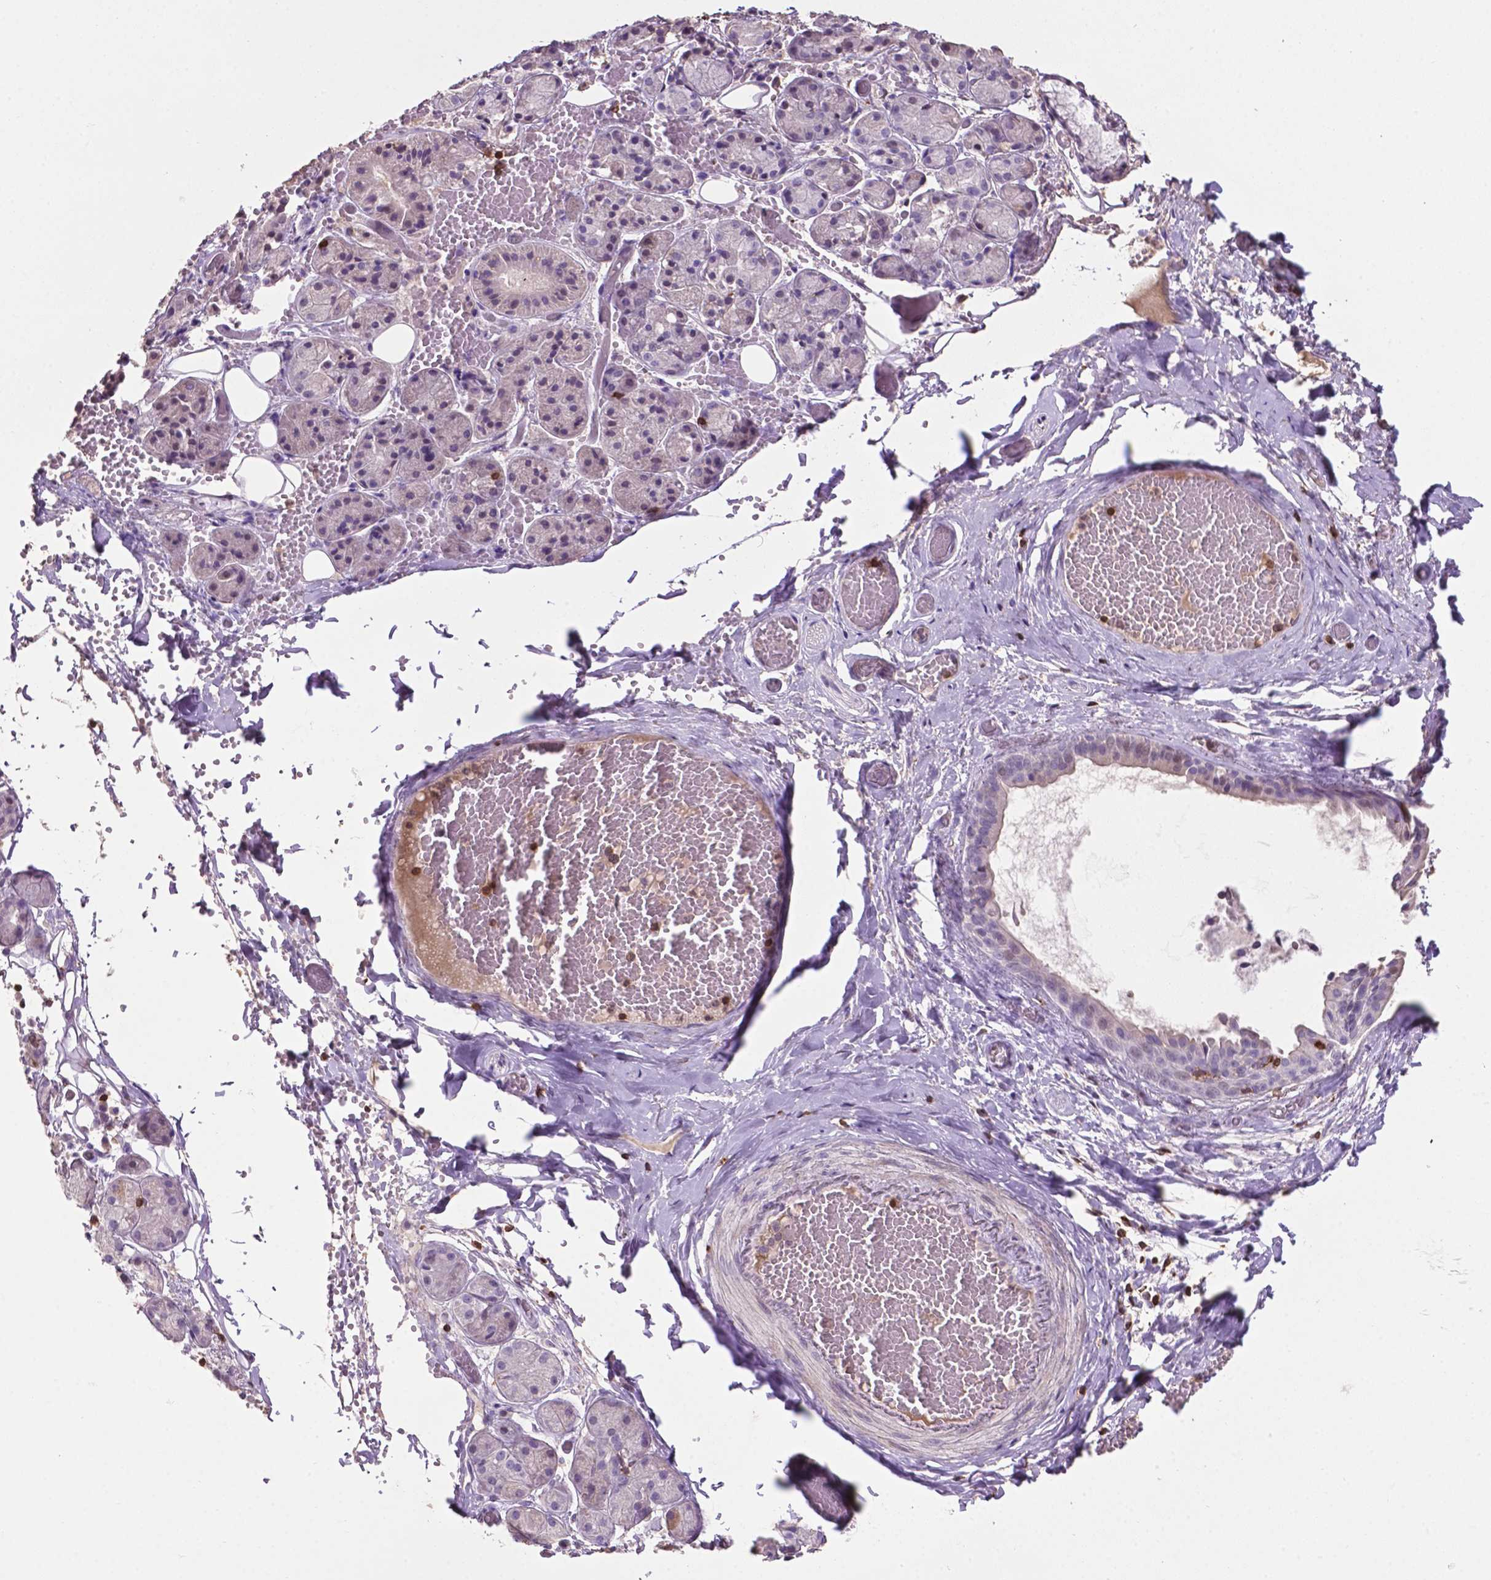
{"staining": {"intensity": "moderate", "quantity": "25%-75%", "location": "cytoplasmic/membranous"}, "tissue": "salivary gland", "cell_type": "Glandular cells", "image_type": "normal", "snomed": [{"axis": "morphology", "description": "Normal tissue, NOS"}, {"axis": "topography", "description": "Salivary gland"}, {"axis": "topography", "description": "Peripheral nerve tissue"}], "caption": "The micrograph displays staining of benign salivary gland, revealing moderate cytoplasmic/membranous protein positivity (brown color) within glandular cells.", "gene": "TBC1D10C", "patient": {"sex": "male", "age": 71}}